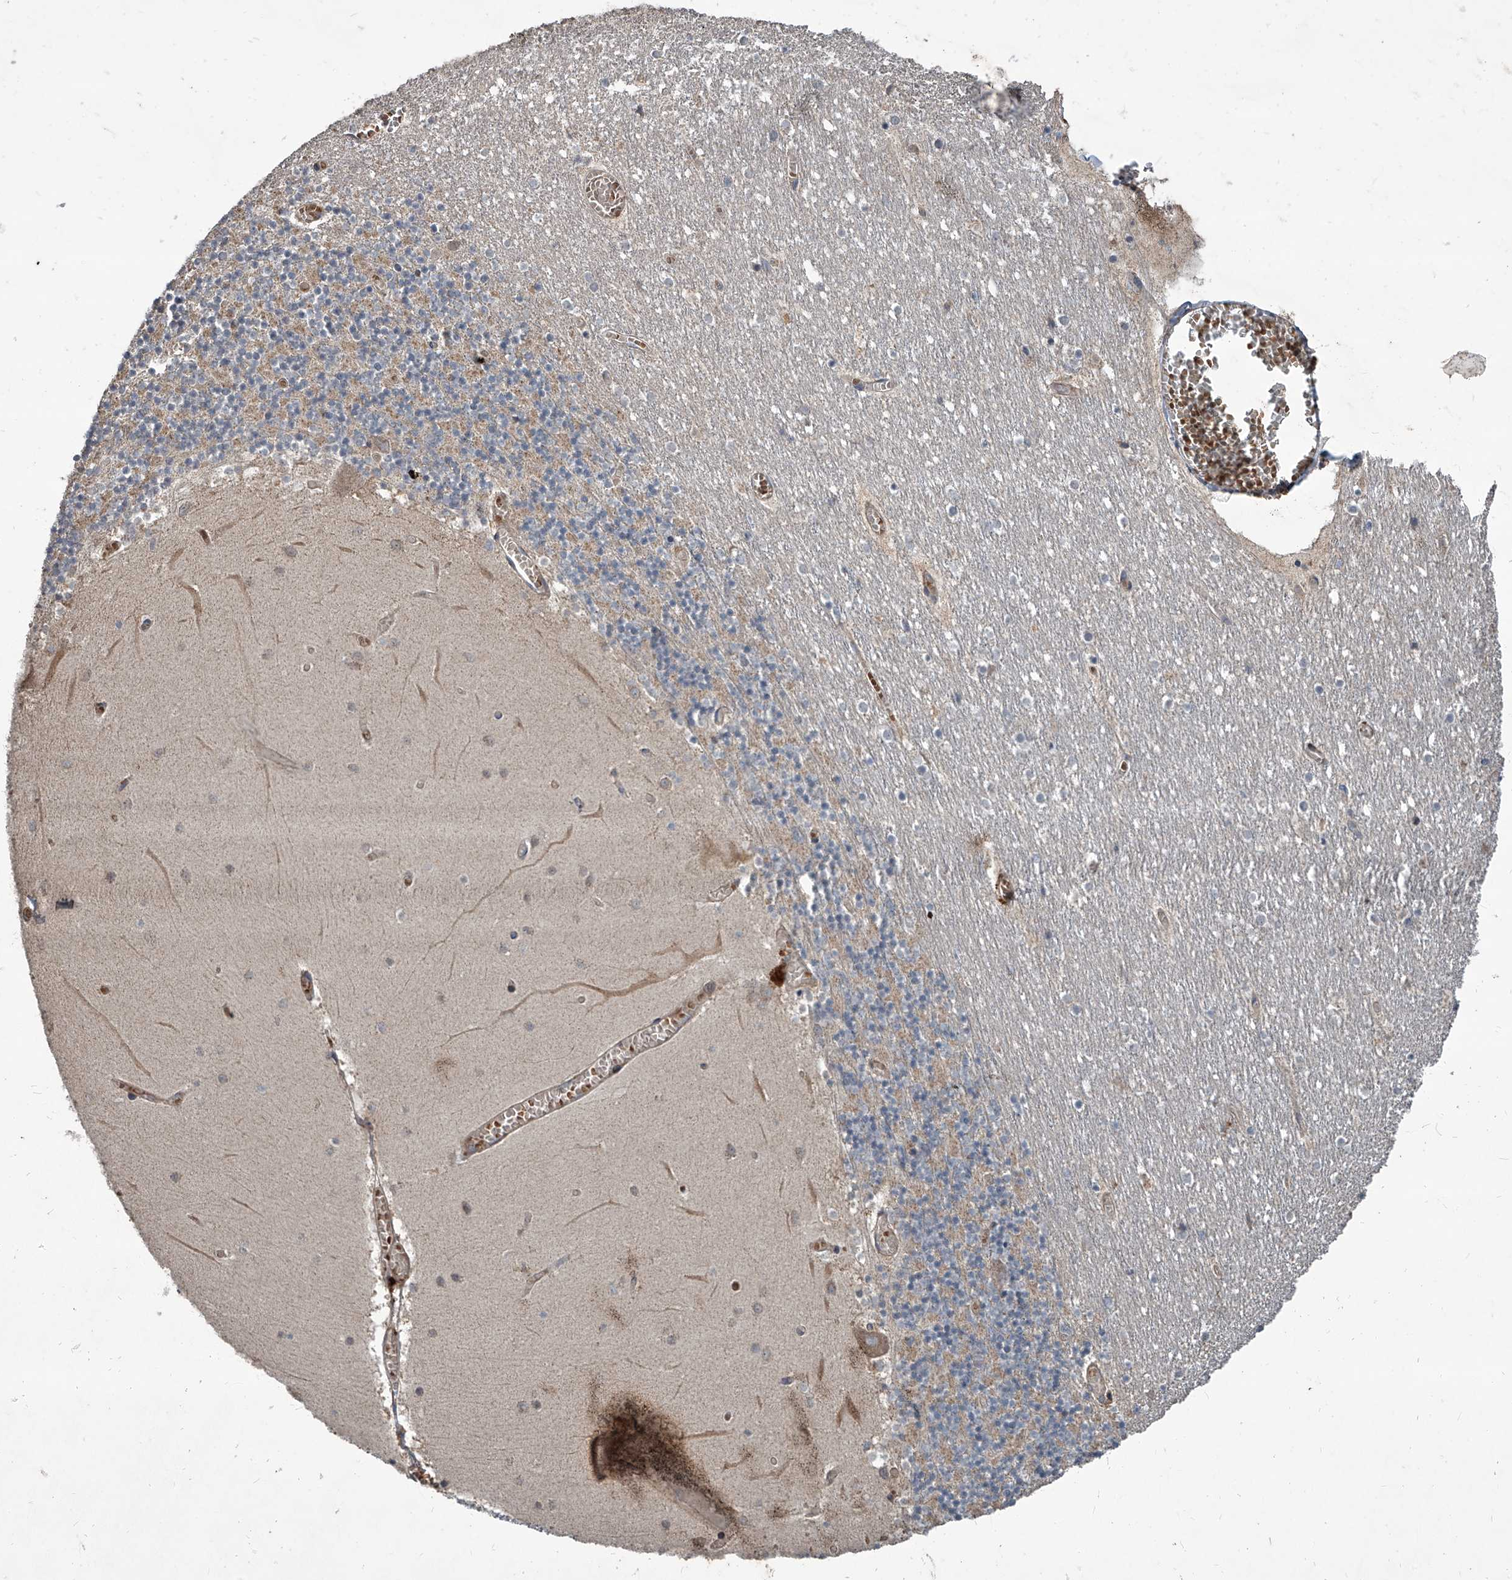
{"staining": {"intensity": "negative", "quantity": "none", "location": "none"}, "tissue": "cerebellum", "cell_type": "Cells in granular layer", "image_type": "normal", "snomed": [{"axis": "morphology", "description": "Normal tissue, NOS"}, {"axis": "topography", "description": "Cerebellum"}], "caption": "Cells in granular layer show no significant positivity in unremarkable cerebellum.", "gene": "EVA1C", "patient": {"sex": "female", "age": 28}}